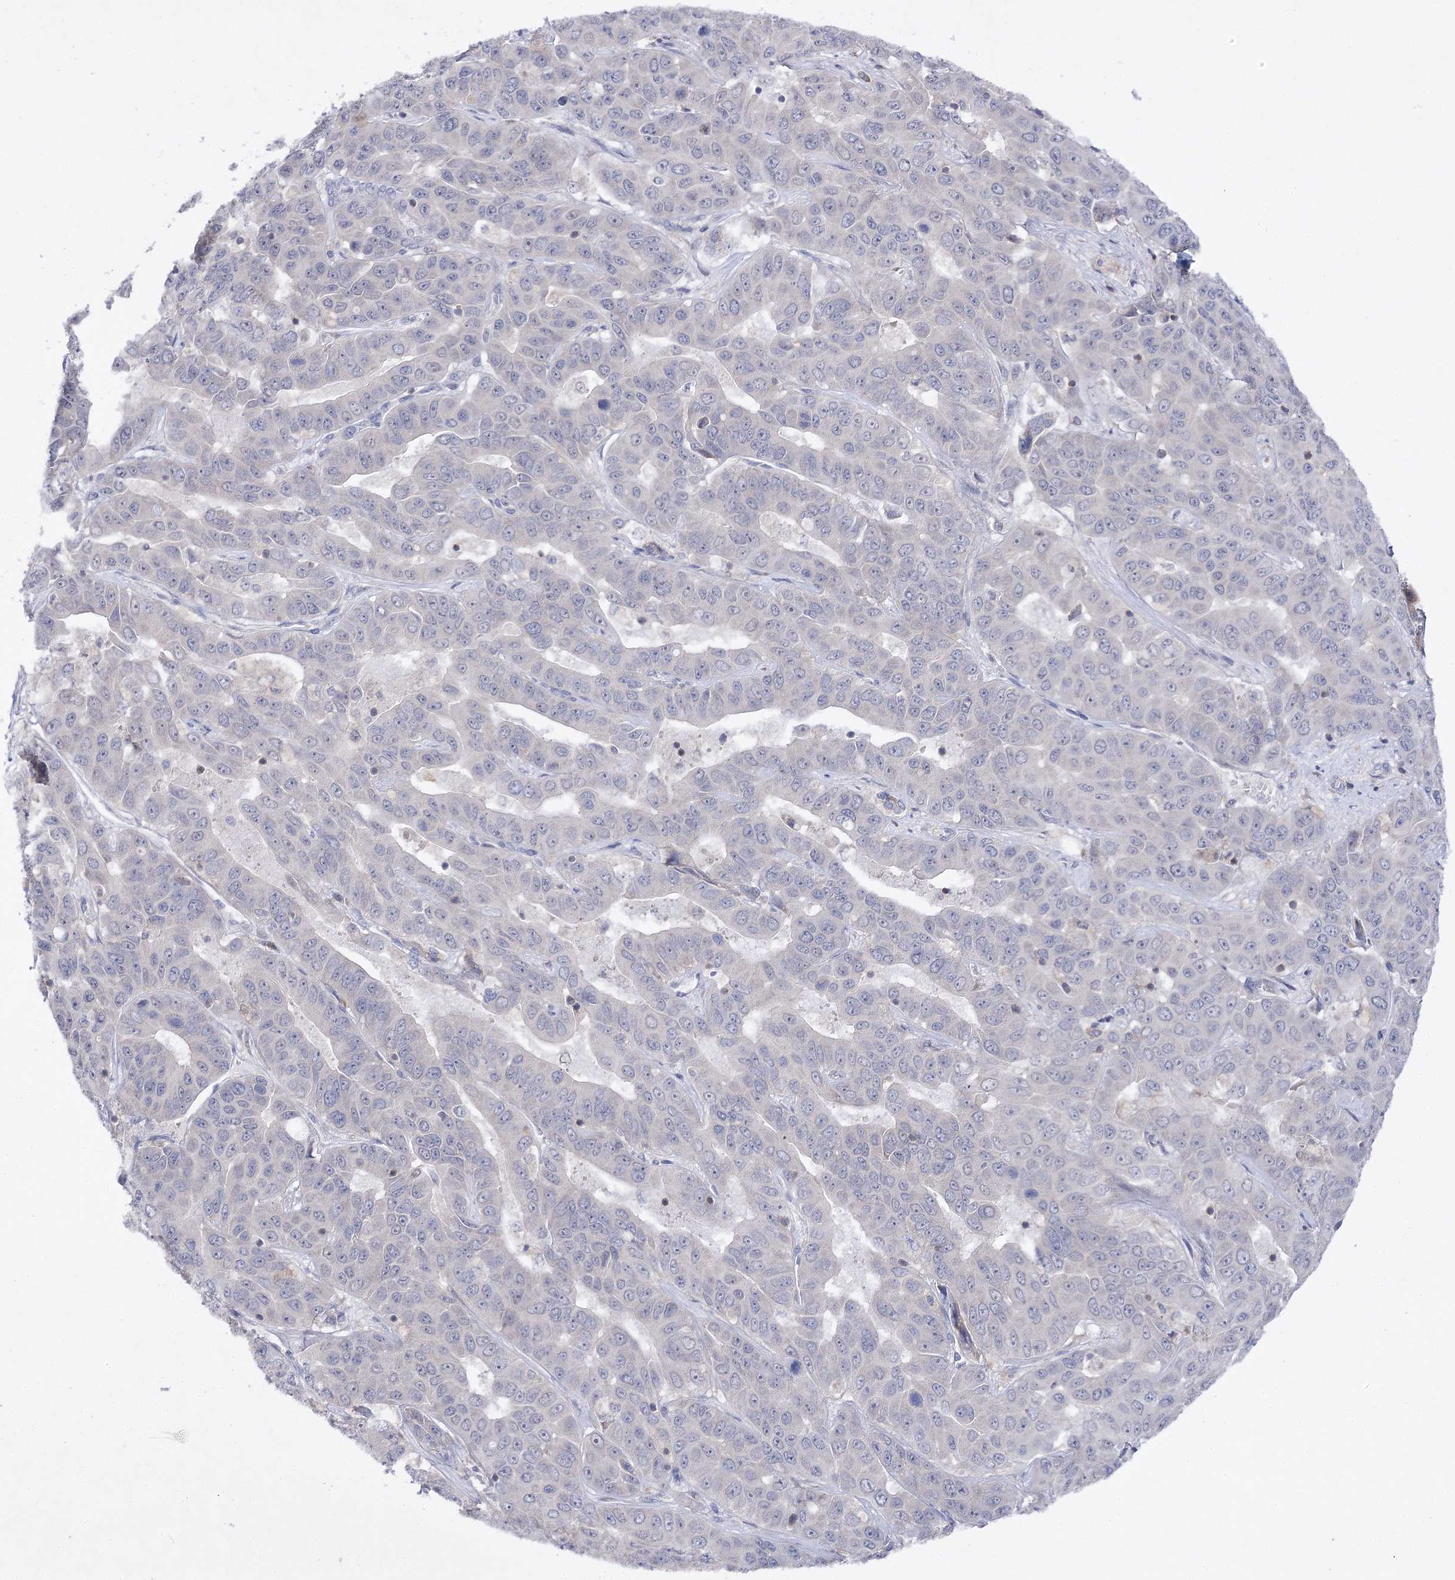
{"staining": {"intensity": "negative", "quantity": "none", "location": "none"}, "tissue": "liver cancer", "cell_type": "Tumor cells", "image_type": "cancer", "snomed": [{"axis": "morphology", "description": "Cholangiocarcinoma"}, {"axis": "topography", "description": "Liver"}], "caption": "DAB immunohistochemical staining of cholangiocarcinoma (liver) exhibits no significant positivity in tumor cells.", "gene": "BCR", "patient": {"sex": "female", "age": 52}}